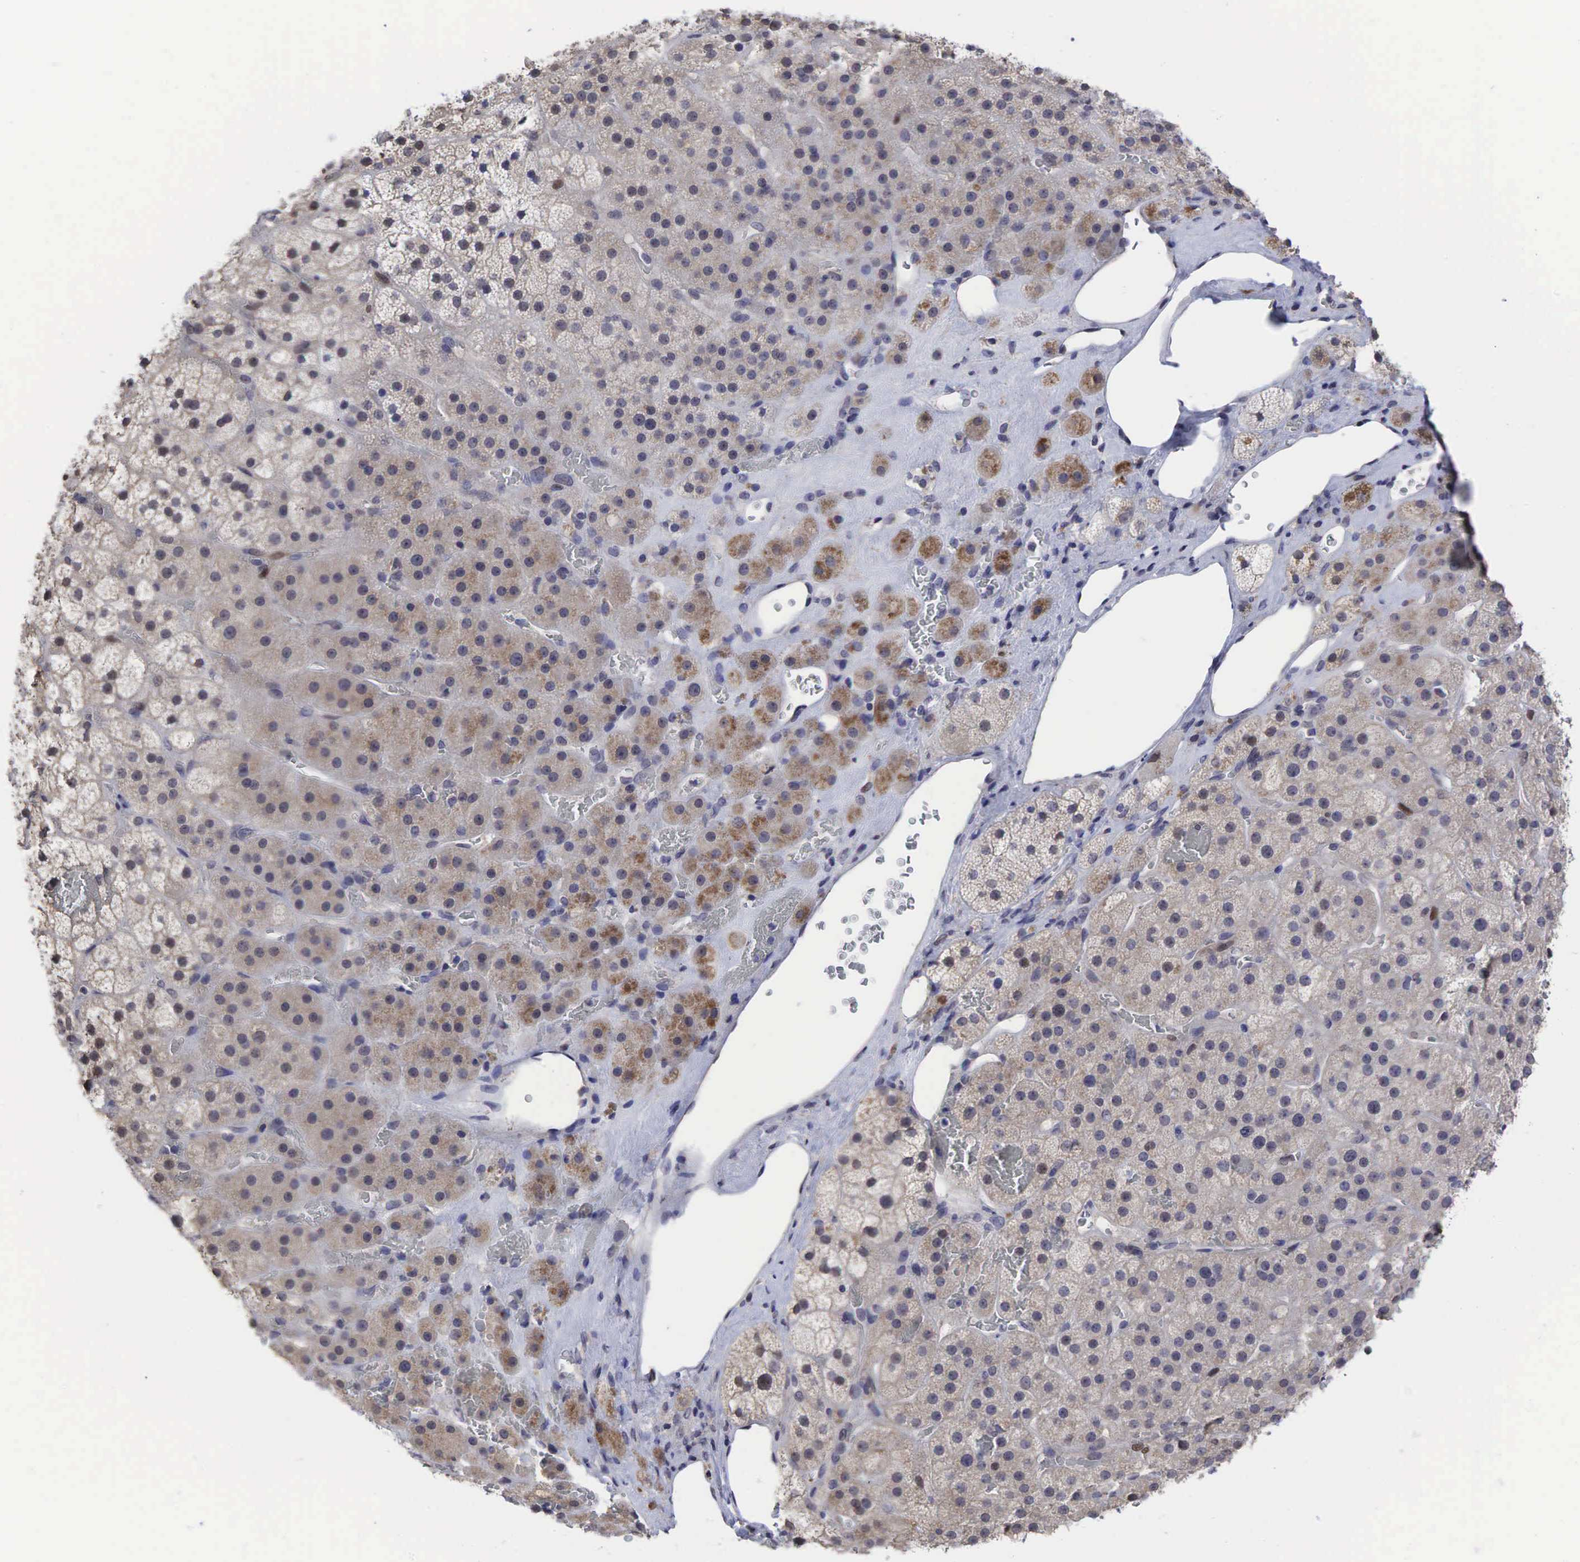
{"staining": {"intensity": "moderate", "quantity": "<25%", "location": "cytoplasmic/membranous"}, "tissue": "adrenal gland", "cell_type": "Glandular cells", "image_type": "normal", "snomed": [{"axis": "morphology", "description": "Normal tissue, NOS"}, {"axis": "topography", "description": "Adrenal gland"}], "caption": "Adrenal gland stained for a protein (brown) displays moderate cytoplasmic/membranous positive expression in about <25% of glandular cells.", "gene": "CCND1", "patient": {"sex": "male", "age": 57}}